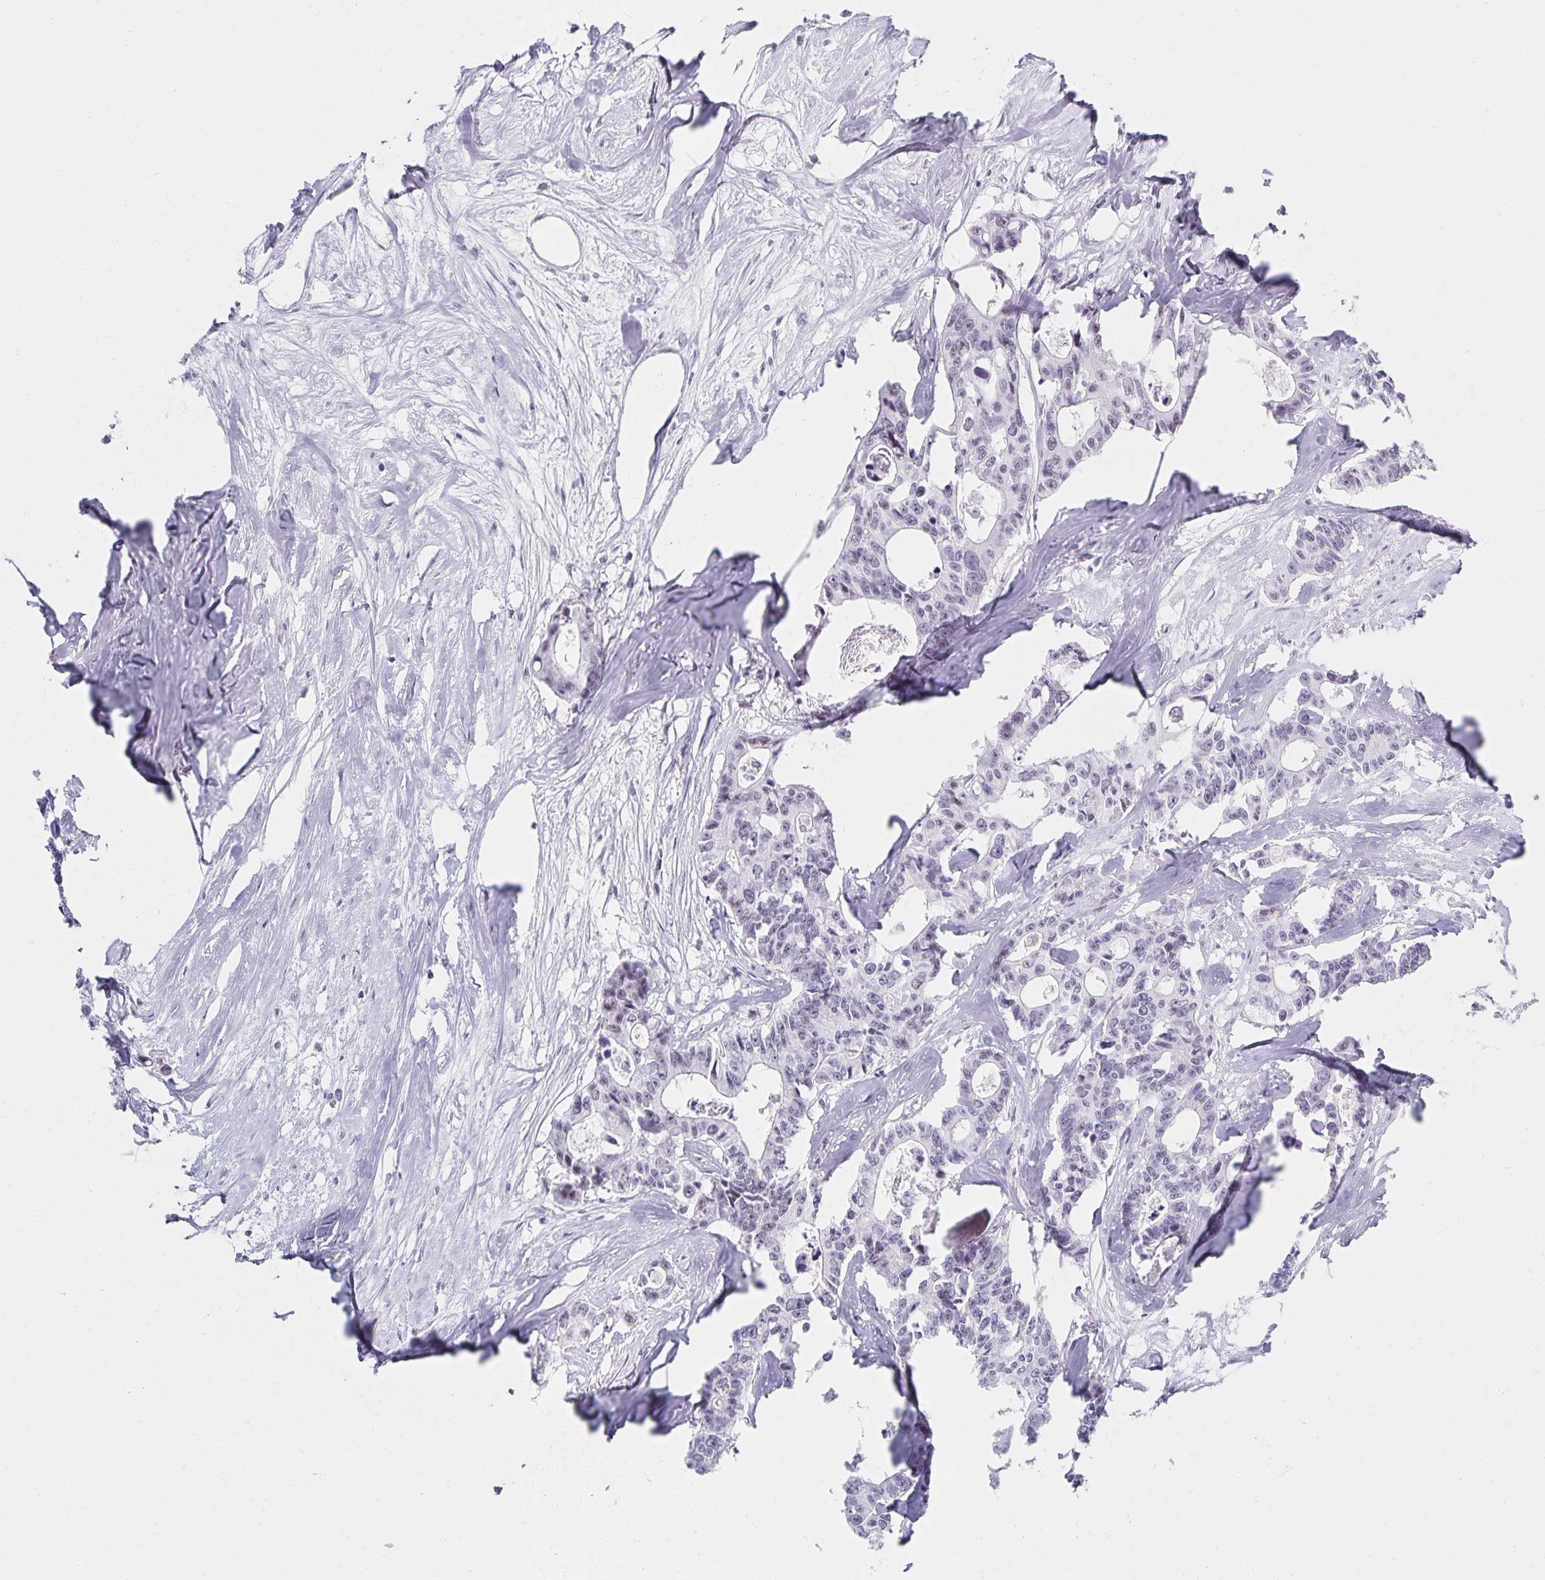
{"staining": {"intensity": "negative", "quantity": "none", "location": "none"}, "tissue": "colorectal cancer", "cell_type": "Tumor cells", "image_type": "cancer", "snomed": [{"axis": "morphology", "description": "Adenocarcinoma, NOS"}, {"axis": "topography", "description": "Rectum"}], "caption": "Tumor cells show no significant protein expression in colorectal cancer. (DAB immunohistochemistry with hematoxylin counter stain).", "gene": "C20orf85", "patient": {"sex": "male", "age": 57}}